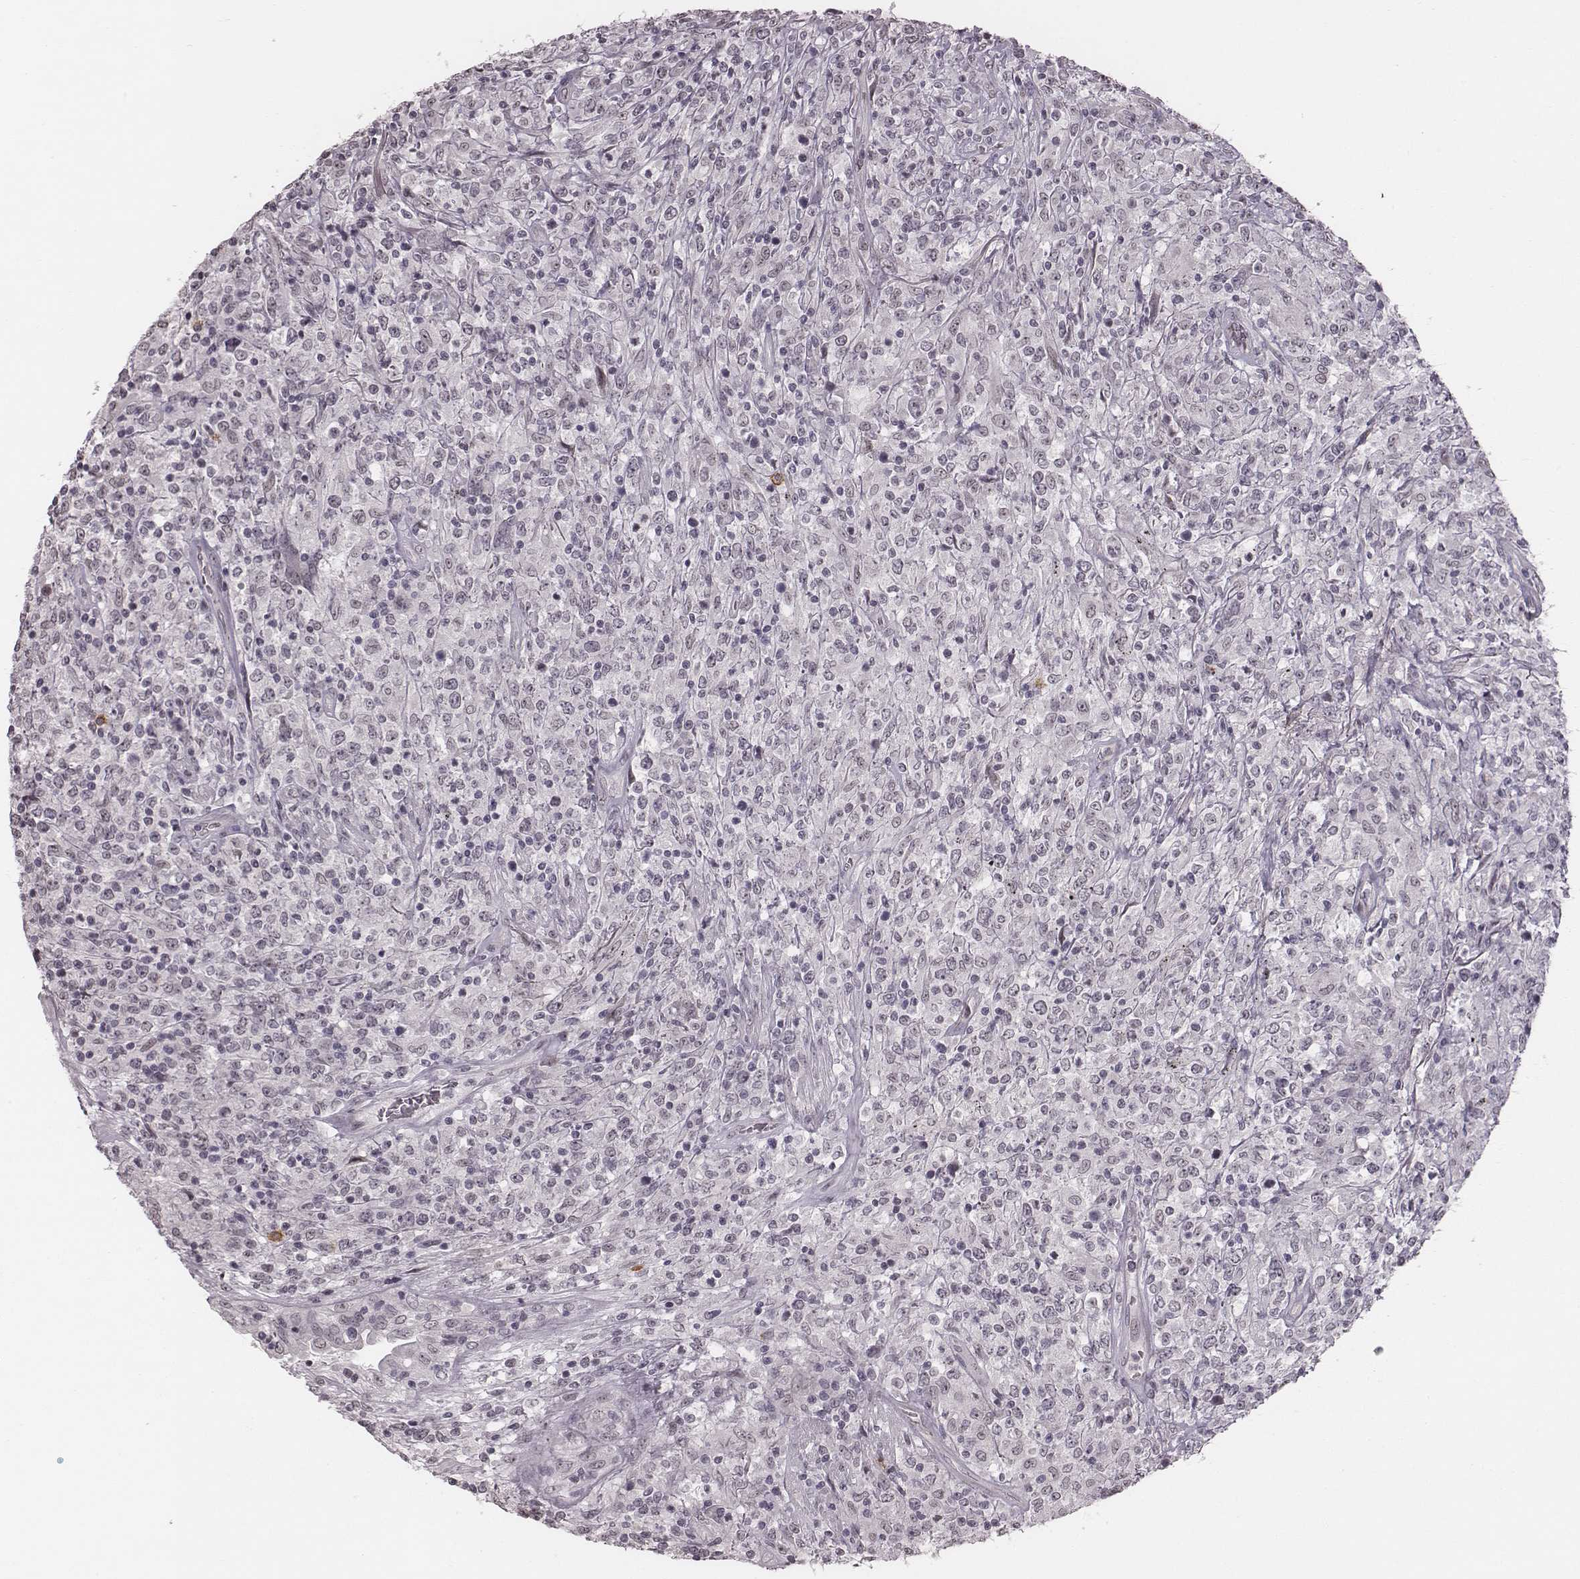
{"staining": {"intensity": "negative", "quantity": "none", "location": "none"}, "tissue": "lymphoma", "cell_type": "Tumor cells", "image_type": "cancer", "snomed": [{"axis": "morphology", "description": "Malignant lymphoma, non-Hodgkin's type, High grade"}, {"axis": "topography", "description": "Lung"}], "caption": "High magnification brightfield microscopy of lymphoma stained with DAB (brown) and counterstained with hematoxylin (blue): tumor cells show no significant positivity.", "gene": "RPGRIP1", "patient": {"sex": "male", "age": 79}}